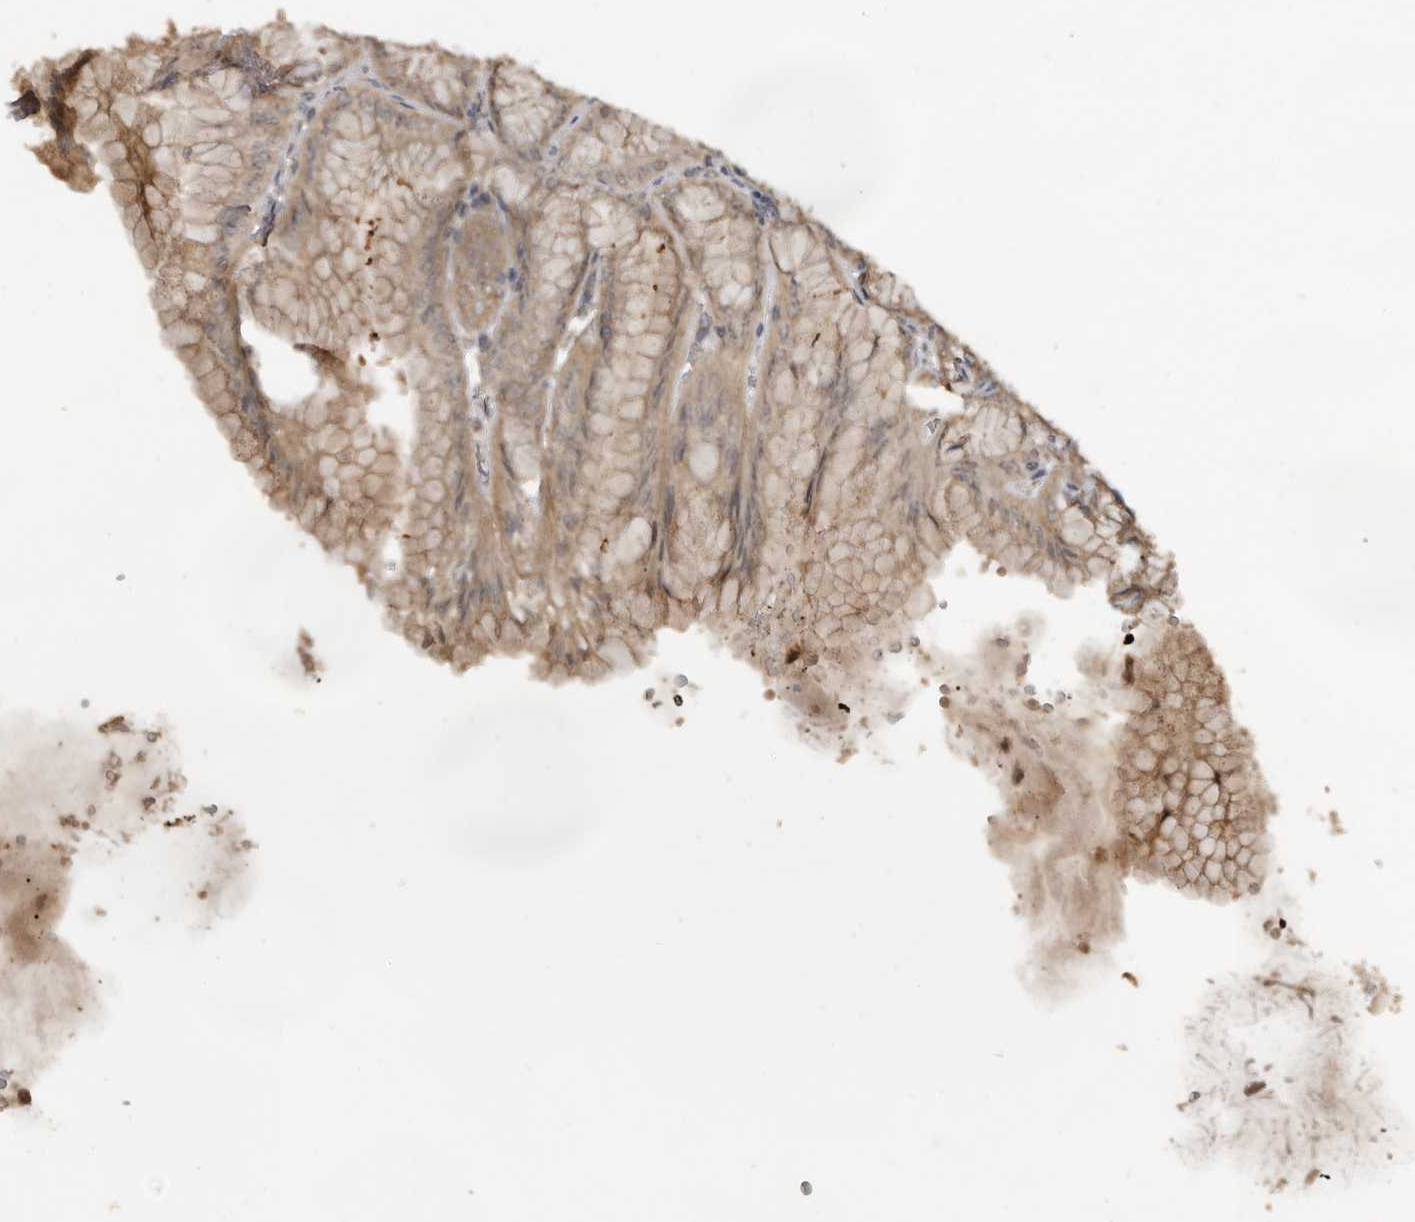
{"staining": {"intensity": "moderate", "quantity": ">75%", "location": "cytoplasmic/membranous"}, "tissue": "stomach", "cell_type": "Glandular cells", "image_type": "normal", "snomed": [{"axis": "morphology", "description": "Normal tissue, NOS"}, {"axis": "topography", "description": "Stomach, lower"}], "caption": "Immunohistochemical staining of normal stomach demonstrates medium levels of moderate cytoplasmic/membranous staining in approximately >75% of glandular cells. (DAB (3,3'-diaminobenzidine) IHC with brightfield microscopy, high magnification).", "gene": "CEP350", "patient": {"sex": "male", "age": 71}}